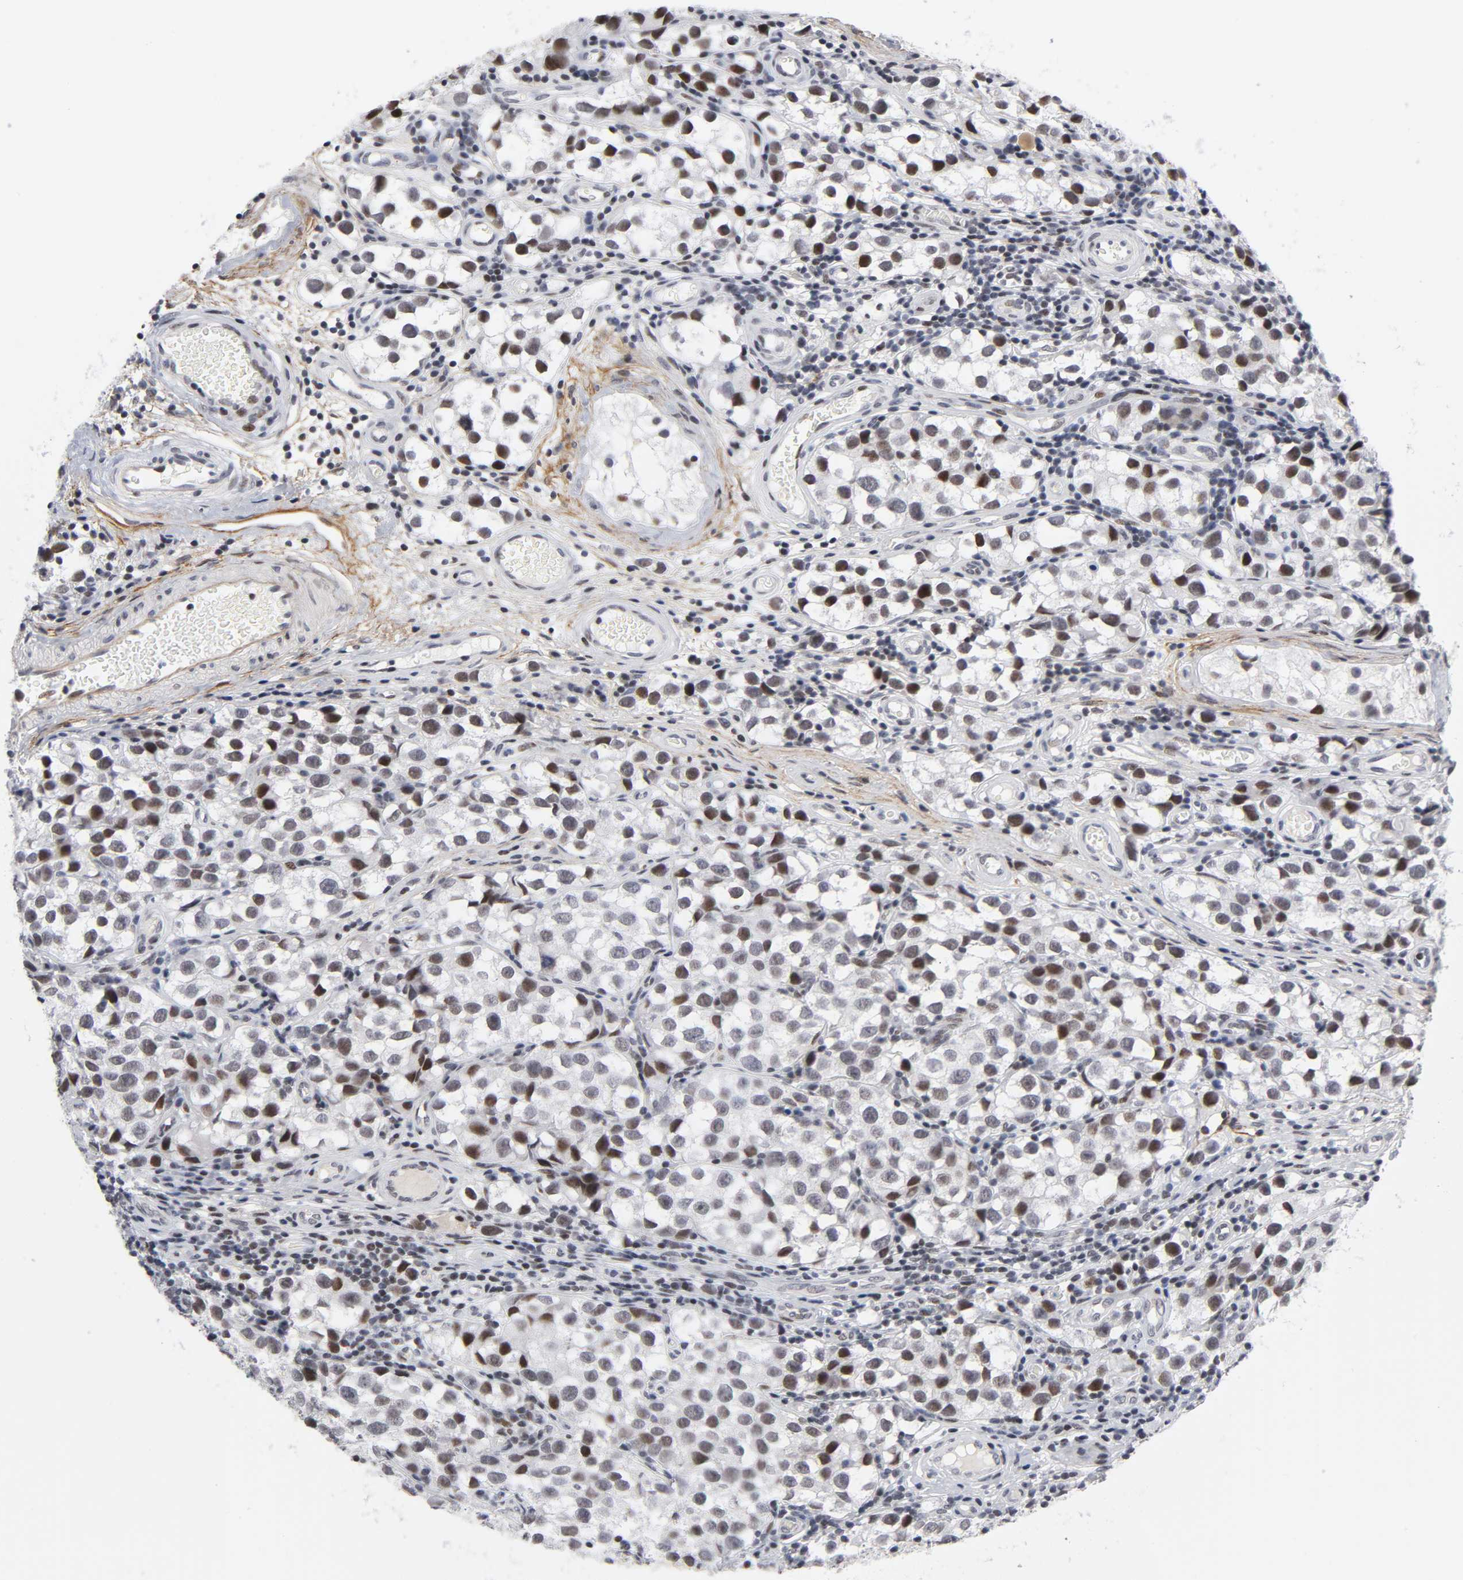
{"staining": {"intensity": "moderate", "quantity": "25%-75%", "location": "nuclear"}, "tissue": "testis cancer", "cell_type": "Tumor cells", "image_type": "cancer", "snomed": [{"axis": "morphology", "description": "Seminoma, NOS"}, {"axis": "topography", "description": "Testis"}], "caption": "Moderate nuclear staining for a protein is seen in about 25%-75% of tumor cells of seminoma (testis) using IHC.", "gene": "DIDO1", "patient": {"sex": "male", "age": 39}}